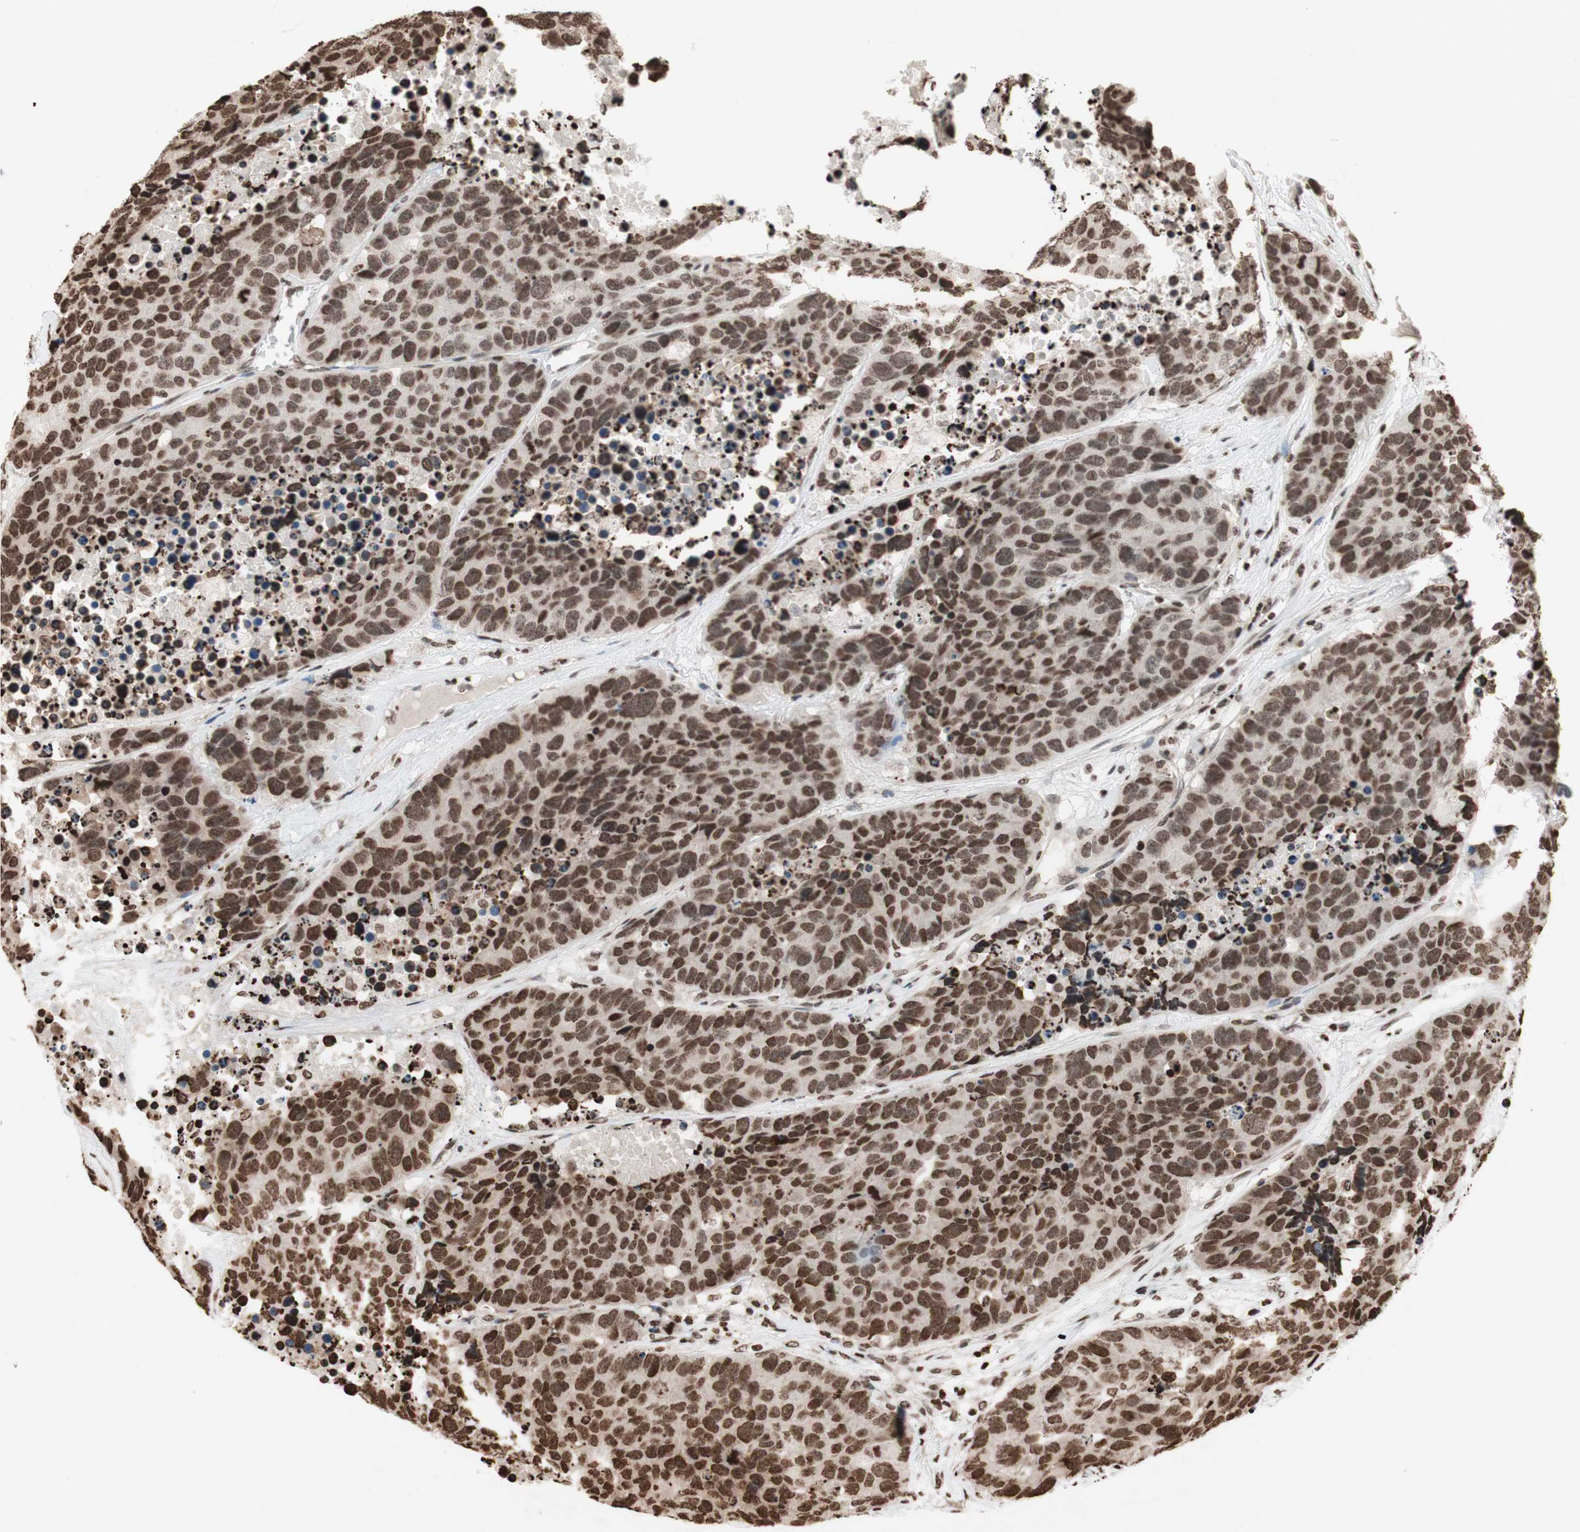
{"staining": {"intensity": "moderate", "quantity": ">75%", "location": "cytoplasmic/membranous,nuclear"}, "tissue": "carcinoid", "cell_type": "Tumor cells", "image_type": "cancer", "snomed": [{"axis": "morphology", "description": "Carcinoid, malignant, NOS"}, {"axis": "topography", "description": "Lung"}], "caption": "Carcinoid (malignant) stained with a protein marker exhibits moderate staining in tumor cells.", "gene": "NCOA3", "patient": {"sex": "male", "age": 60}}